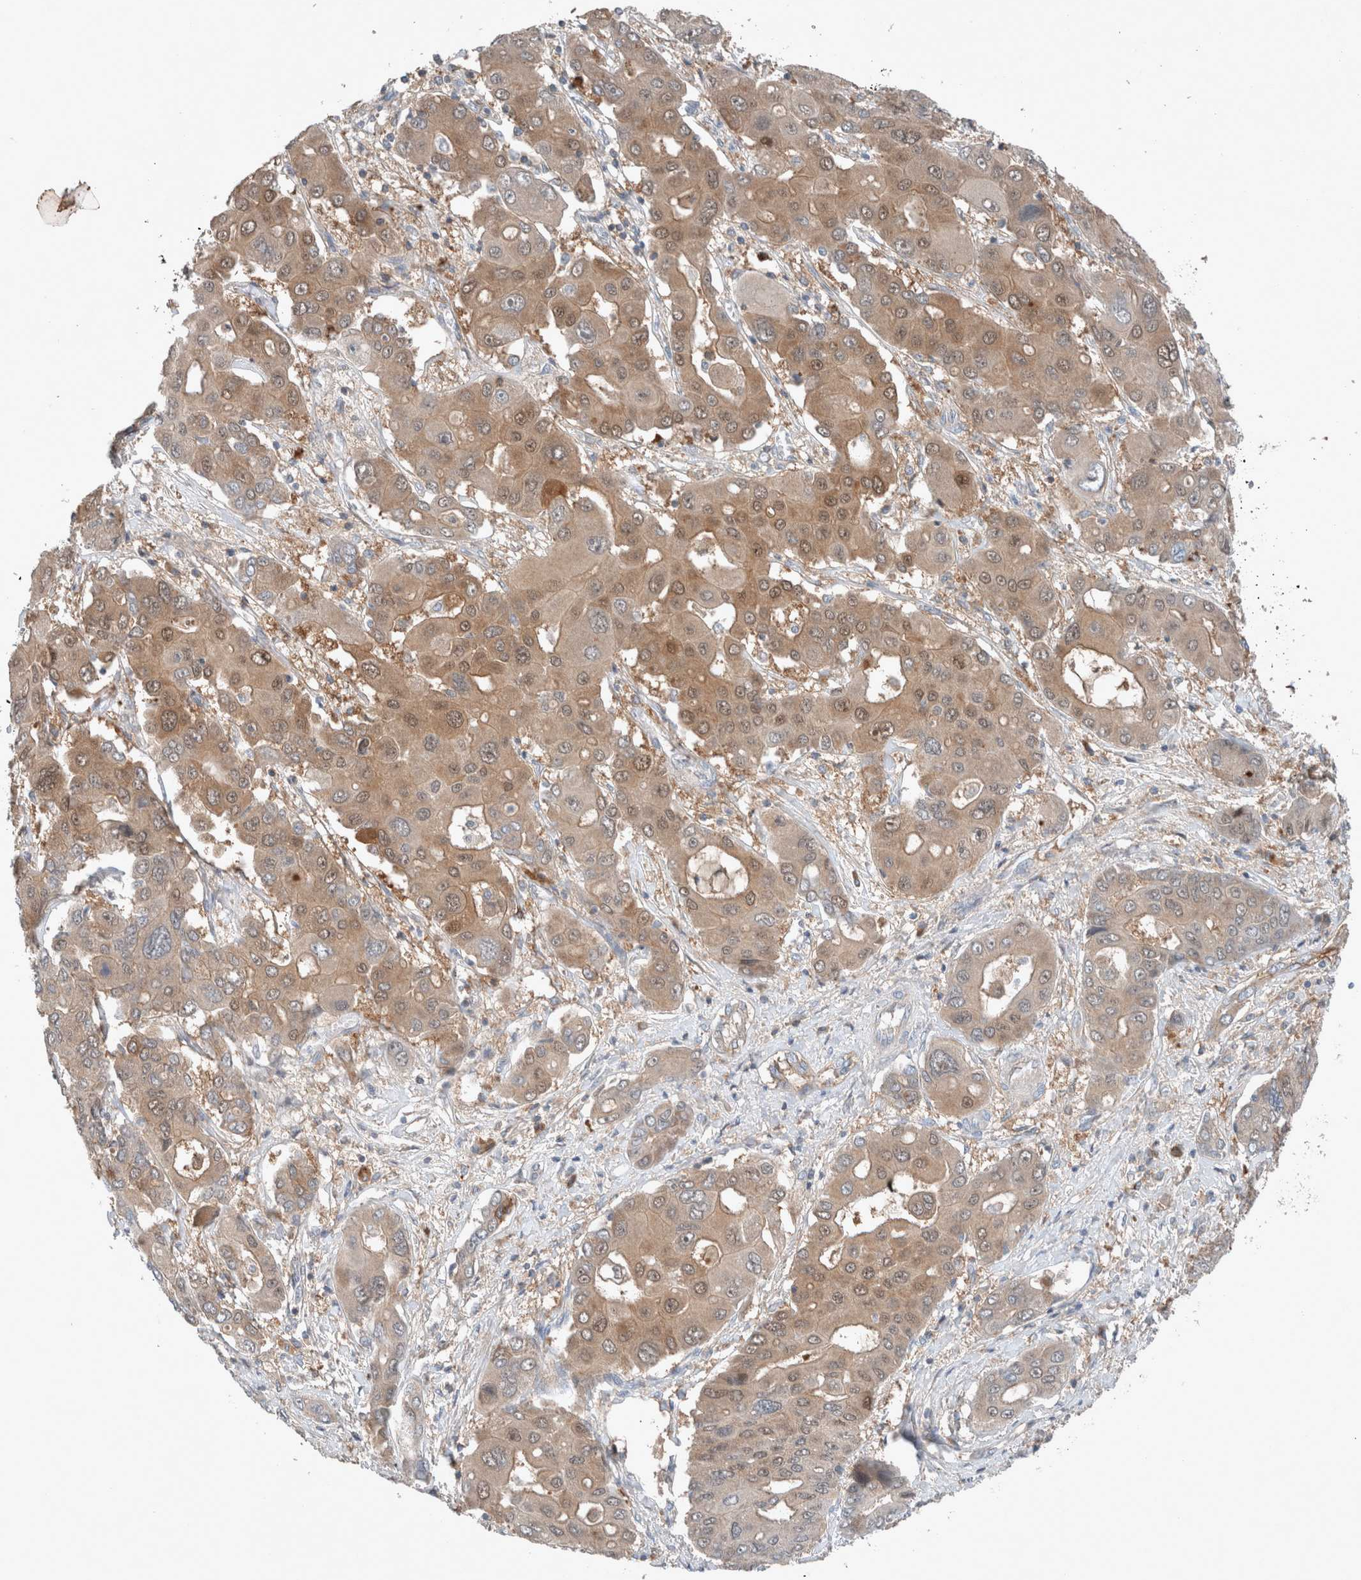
{"staining": {"intensity": "moderate", "quantity": ">75%", "location": "cytoplasmic/membranous"}, "tissue": "liver cancer", "cell_type": "Tumor cells", "image_type": "cancer", "snomed": [{"axis": "morphology", "description": "Cholangiocarcinoma"}, {"axis": "topography", "description": "Liver"}], "caption": "IHC staining of liver cancer (cholangiocarcinoma), which shows medium levels of moderate cytoplasmic/membranous staining in about >75% of tumor cells indicating moderate cytoplasmic/membranous protein expression. The staining was performed using DAB (brown) for protein detection and nuclei were counterstained in hematoxylin (blue).", "gene": "UGCG", "patient": {"sex": "male", "age": 67}}